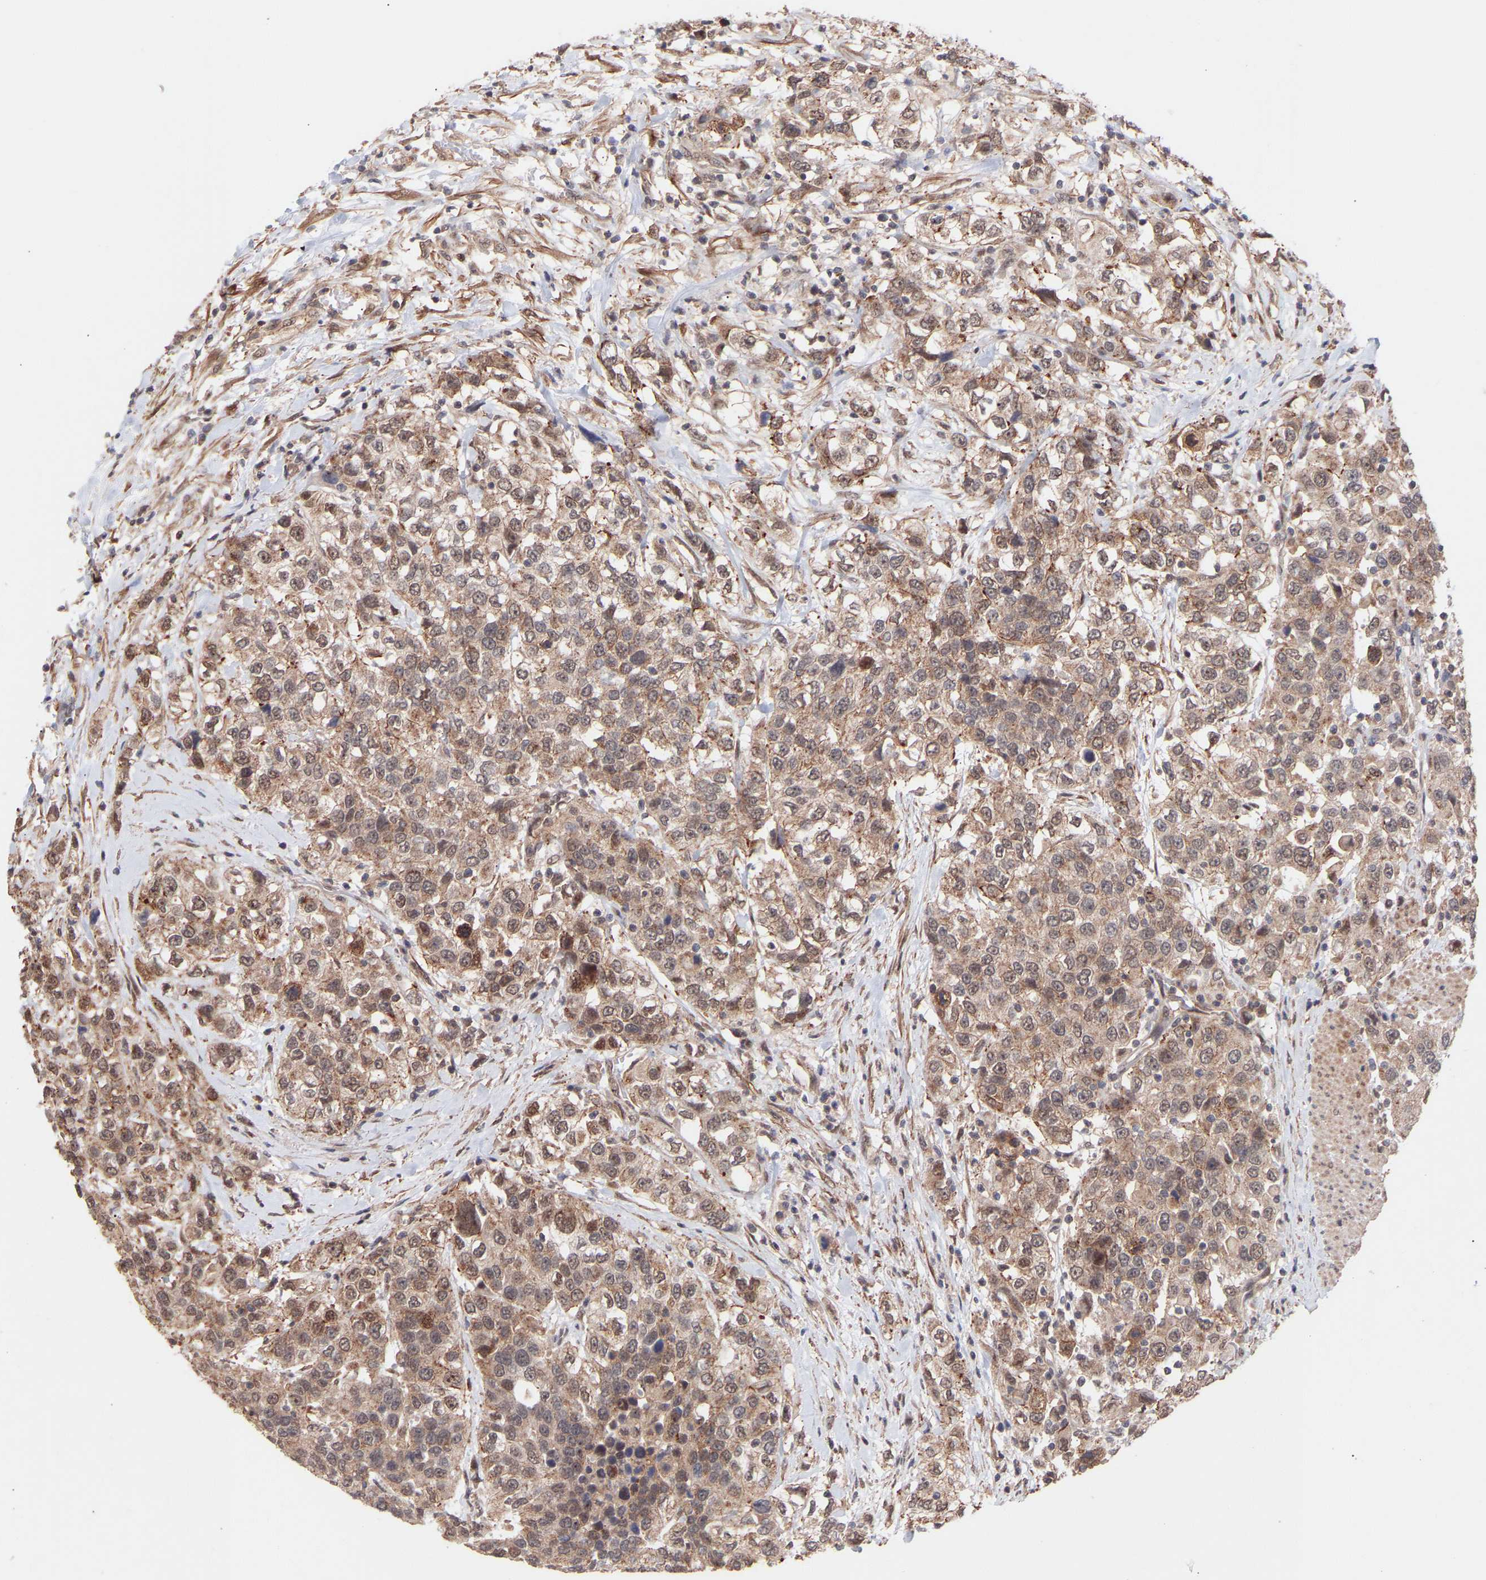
{"staining": {"intensity": "weak", "quantity": ">75%", "location": "cytoplasmic/membranous"}, "tissue": "urothelial cancer", "cell_type": "Tumor cells", "image_type": "cancer", "snomed": [{"axis": "morphology", "description": "Urothelial carcinoma, High grade"}, {"axis": "topography", "description": "Urinary bladder"}], "caption": "Immunohistochemical staining of urothelial carcinoma (high-grade) reveals low levels of weak cytoplasmic/membranous protein positivity in approximately >75% of tumor cells.", "gene": "PDLIM5", "patient": {"sex": "female", "age": 80}}